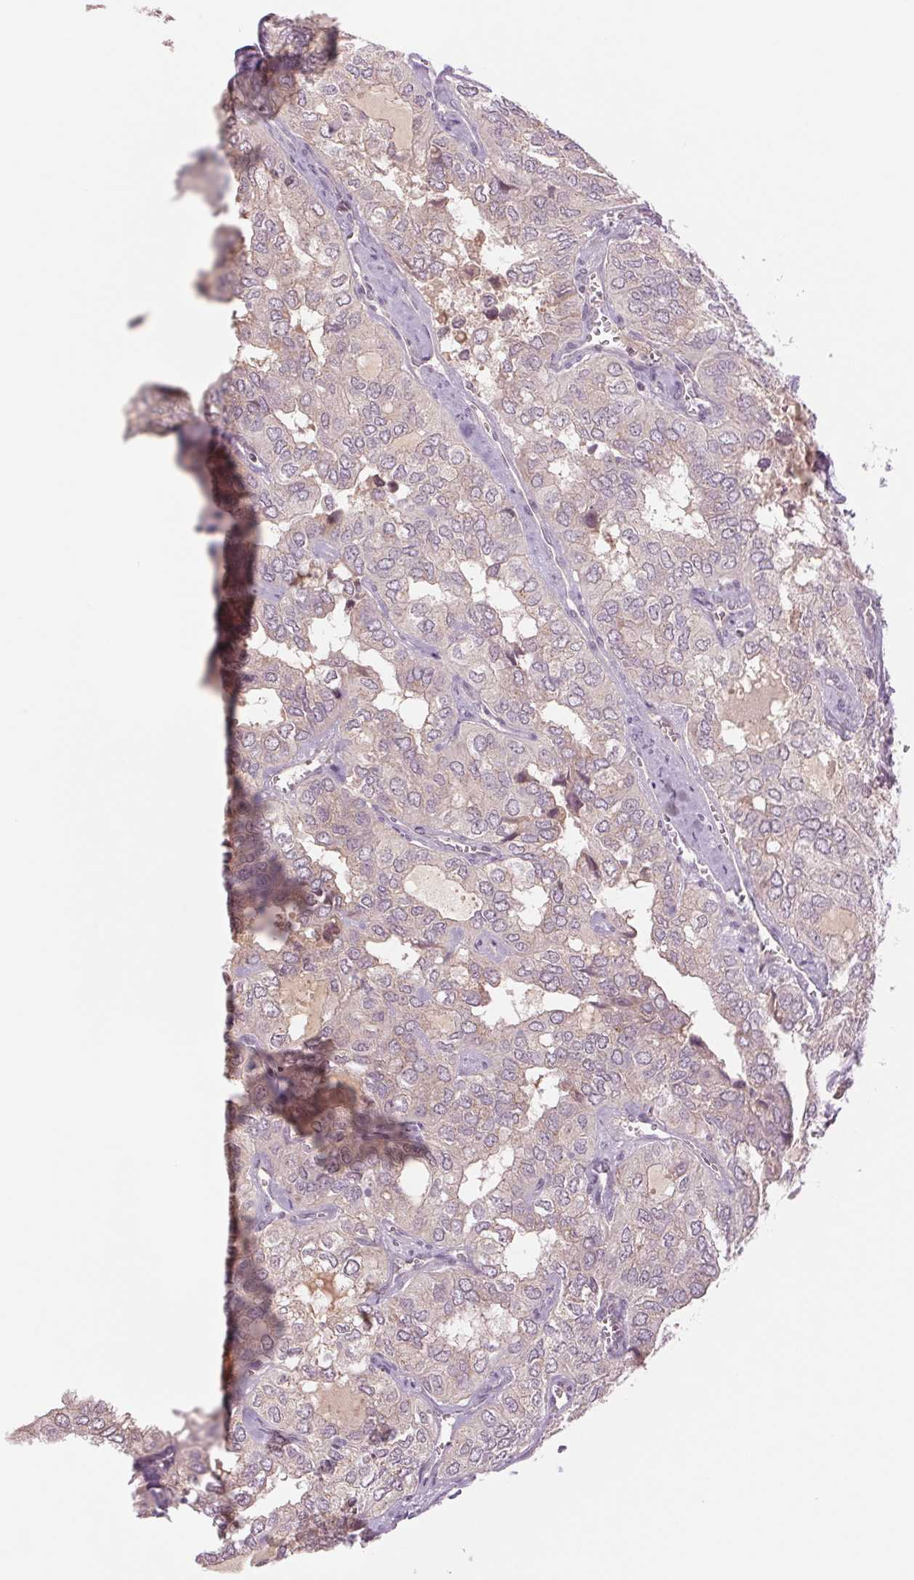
{"staining": {"intensity": "negative", "quantity": "none", "location": "none"}, "tissue": "thyroid cancer", "cell_type": "Tumor cells", "image_type": "cancer", "snomed": [{"axis": "morphology", "description": "Follicular adenoma carcinoma, NOS"}, {"axis": "topography", "description": "Thyroid gland"}], "caption": "DAB (3,3'-diaminobenzidine) immunohistochemical staining of human thyroid cancer (follicular adenoma carcinoma) displays no significant staining in tumor cells.", "gene": "PPIA", "patient": {"sex": "male", "age": 75}}